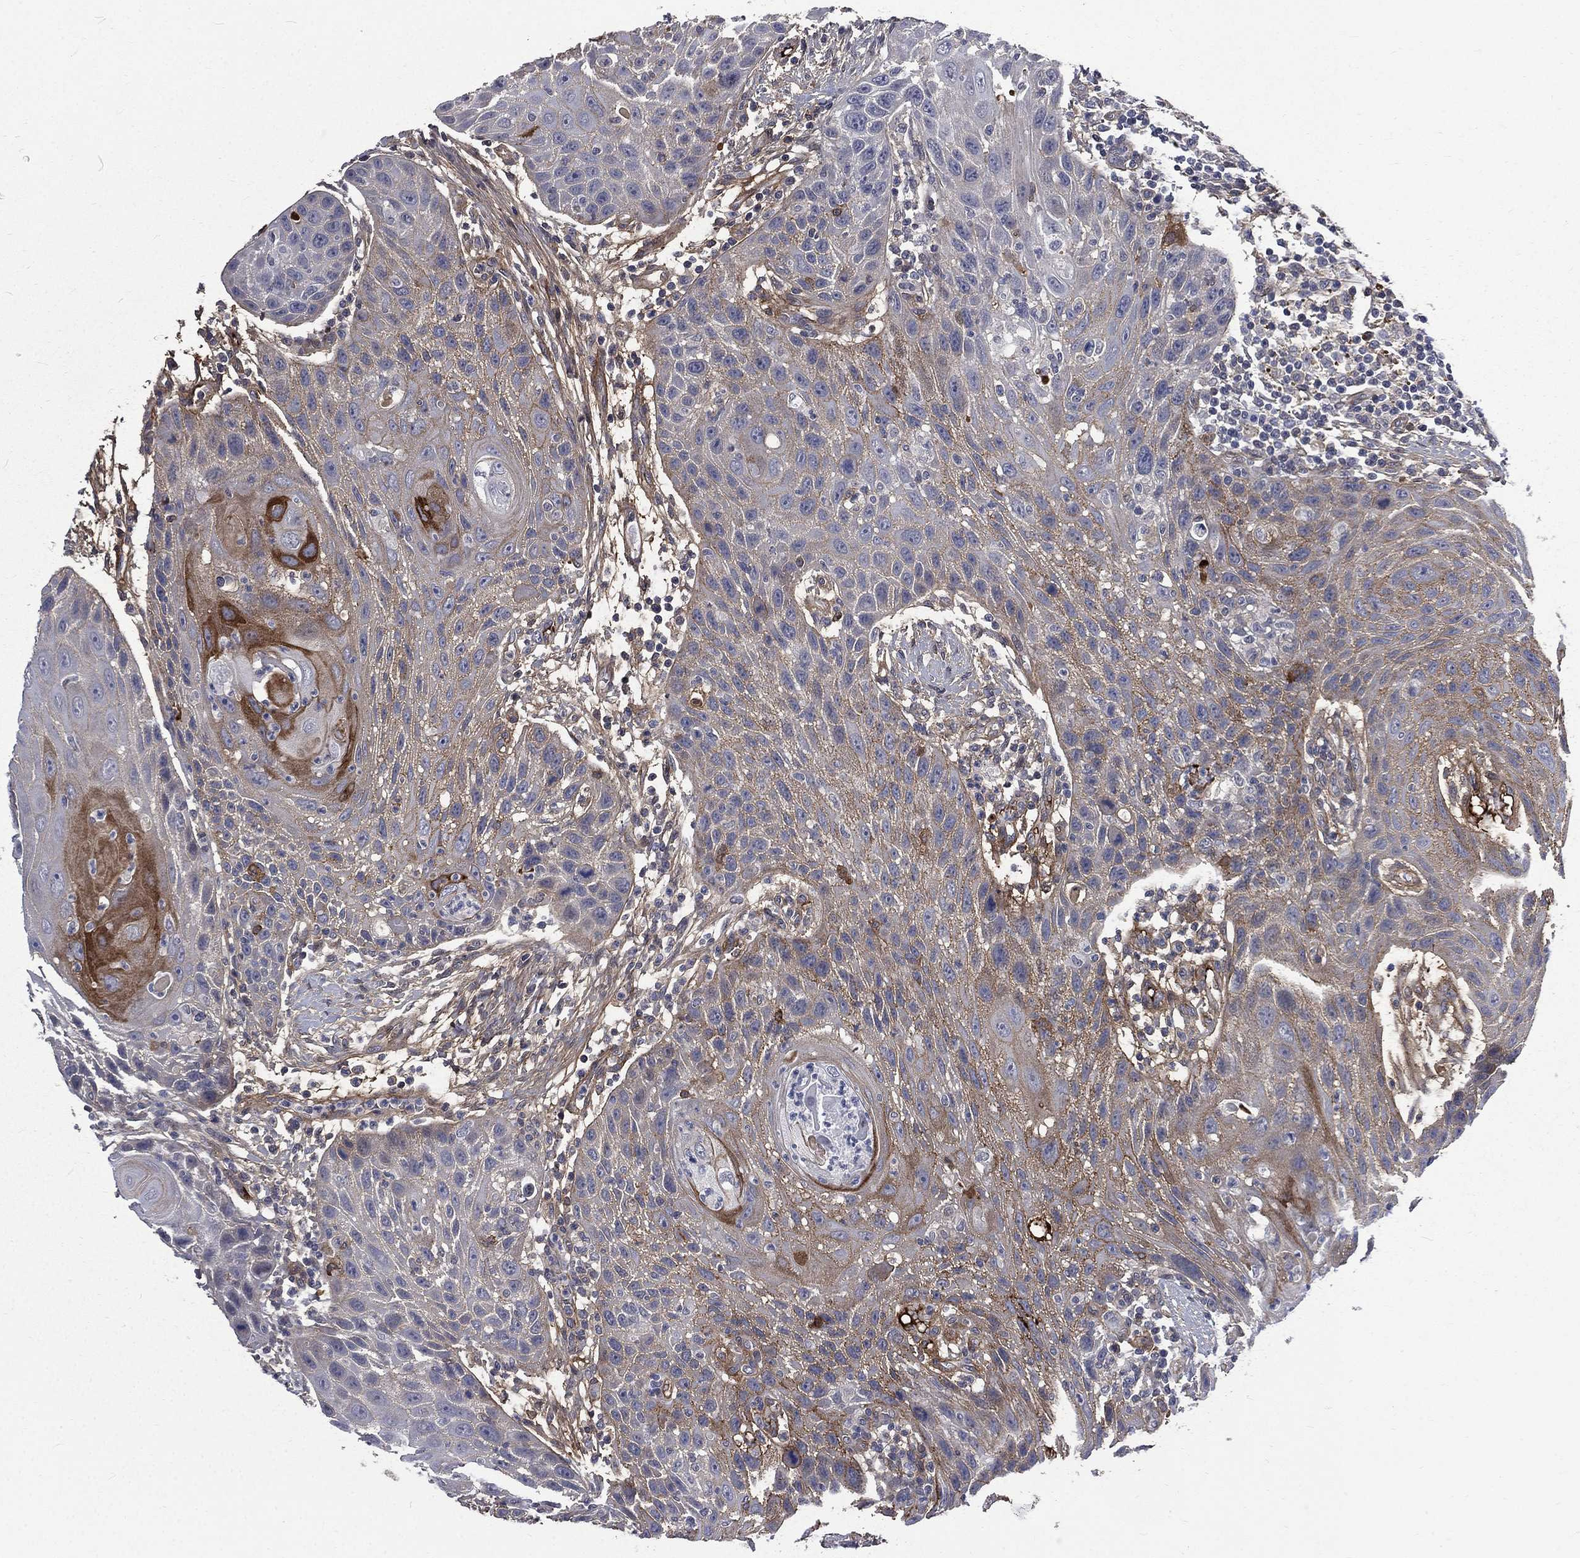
{"staining": {"intensity": "negative", "quantity": "none", "location": "none"}, "tissue": "head and neck cancer", "cell_type": "Tumor cells", "image_type": "cancer", "snomed": [{"axis": "morphology", "description": "Squamous cell carcinoma, NOS"}, {"axis": "topography", "description": "Head-Neck"}], "caption": "An image of human head and neck cancer (squamous cell carcinoma) is negative for staining in tumor cells.", "gene": "FGG", "patient": {"sex": "male", "age": 69}}